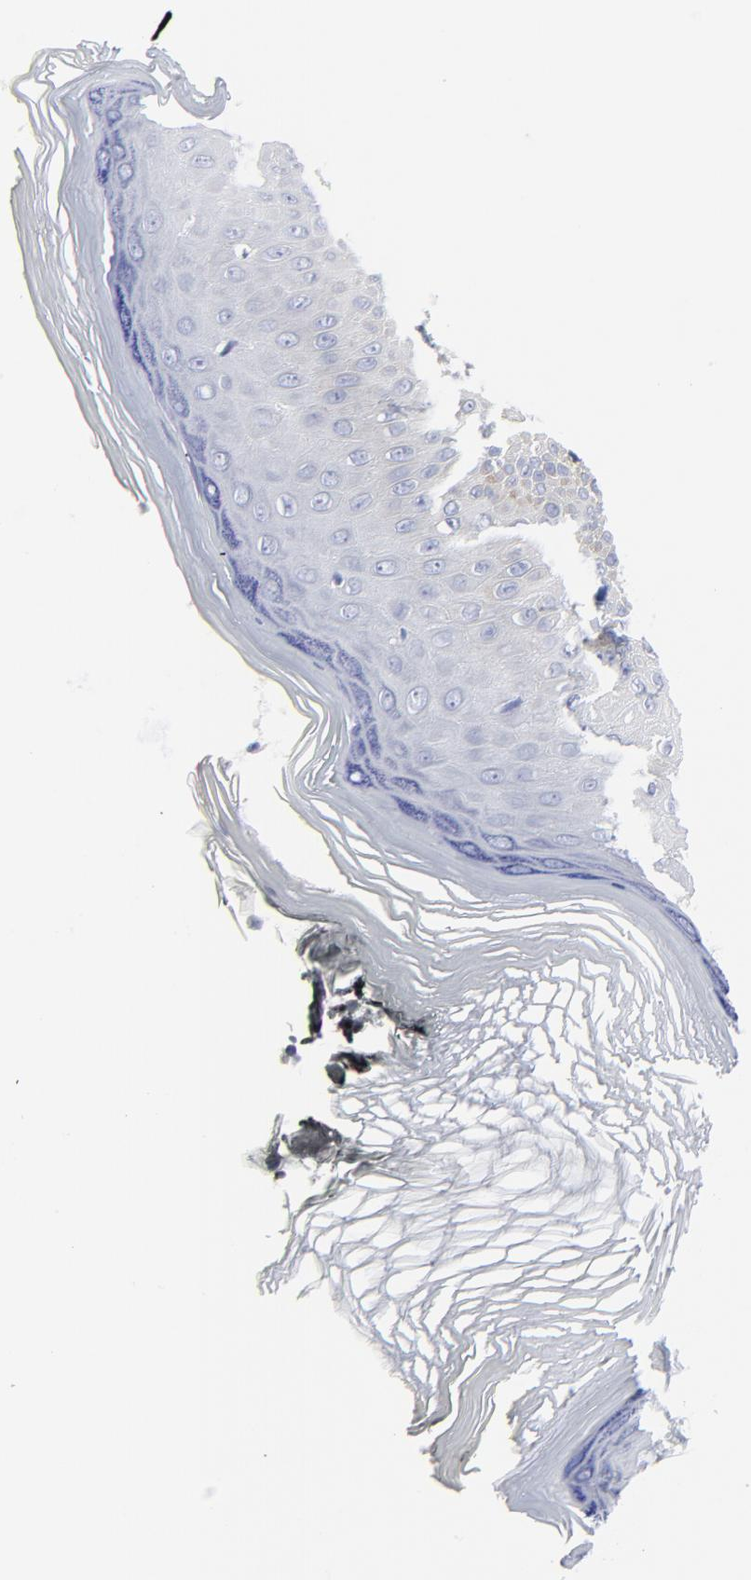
{"staining": {"intensity": "weak", "quantity": "25%-75%", "location": "cytoplasmic/membranous"}, "tissue": "skin", "cell_type": "Epidermal cells", "image_type": "normal", "snomed": [{"axis": "morphology", "description": "Normal tissue, NOS"}, {"axis": "morphology", "description": "Inflammation, NOS"}, {"axis": "topography", "description": "Soft tissue"}, {"axis": "topography", "description": "Anal"}], "caption": "Immunohistochemical staining of unremarkable human skin reveals low levels of weak cytoplasmic/membranous staining in approximately 25%-75% of epidermal cells.", "gene": "STAT2", "patient": {"sex": "female", "age": 15}}